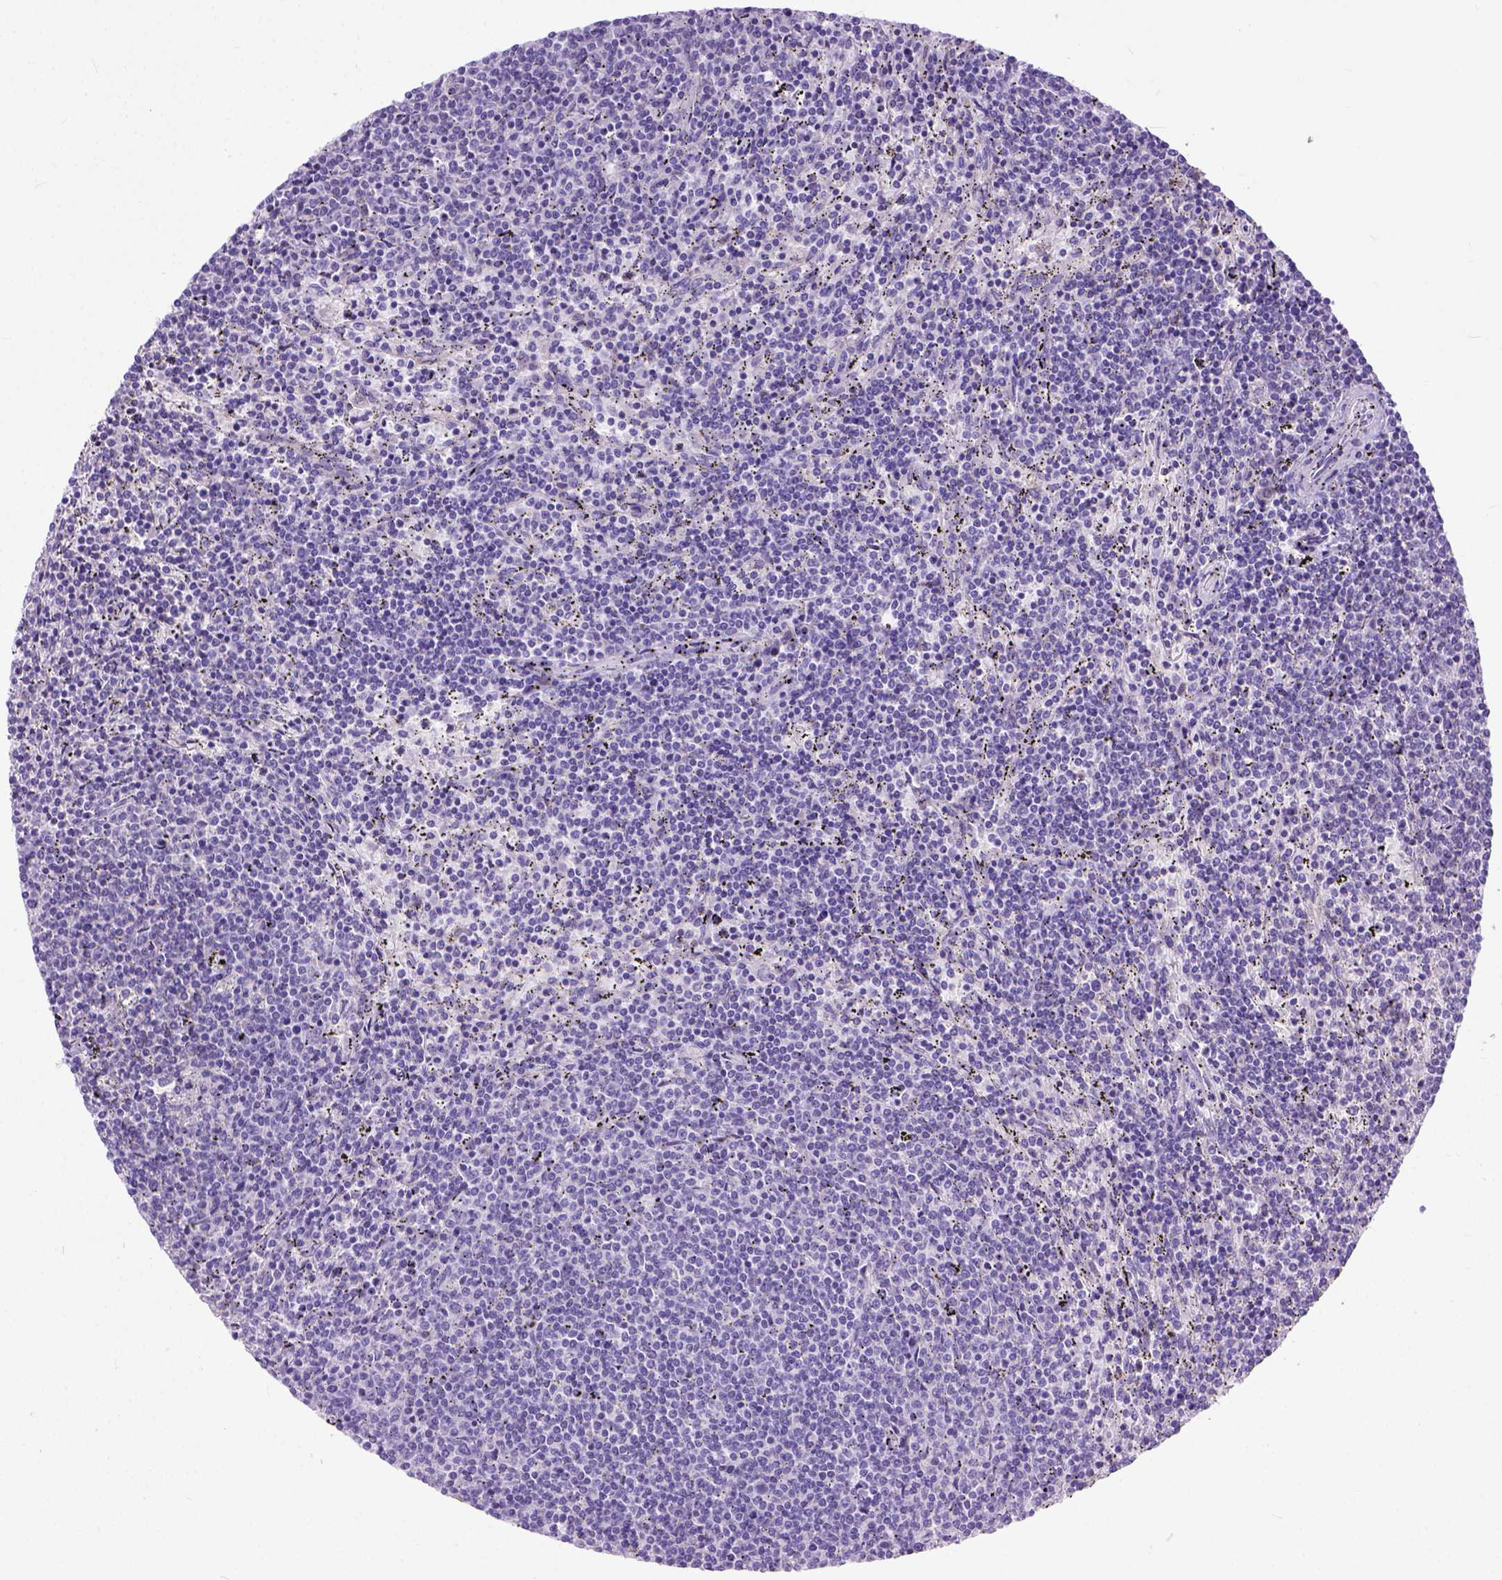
{"staining": {"intensity": "negative", "quantity": "none", "location": "none"}, "tissue": "lymphoma", "cell_type": "Tumor cells", "image_type": "cancer", "snomed": [{"axis": "morphology", "description": "Malignant lymphoma, non-Hodgkin's type, Low grade"}, {"axis": "topography", "description": "Spleen"}], "caption": "The micrograph shows no significant expression in tumor cells of lymphoma.", "gene": "ODAD3", "patient": {"sex": "female", "age": 50}}